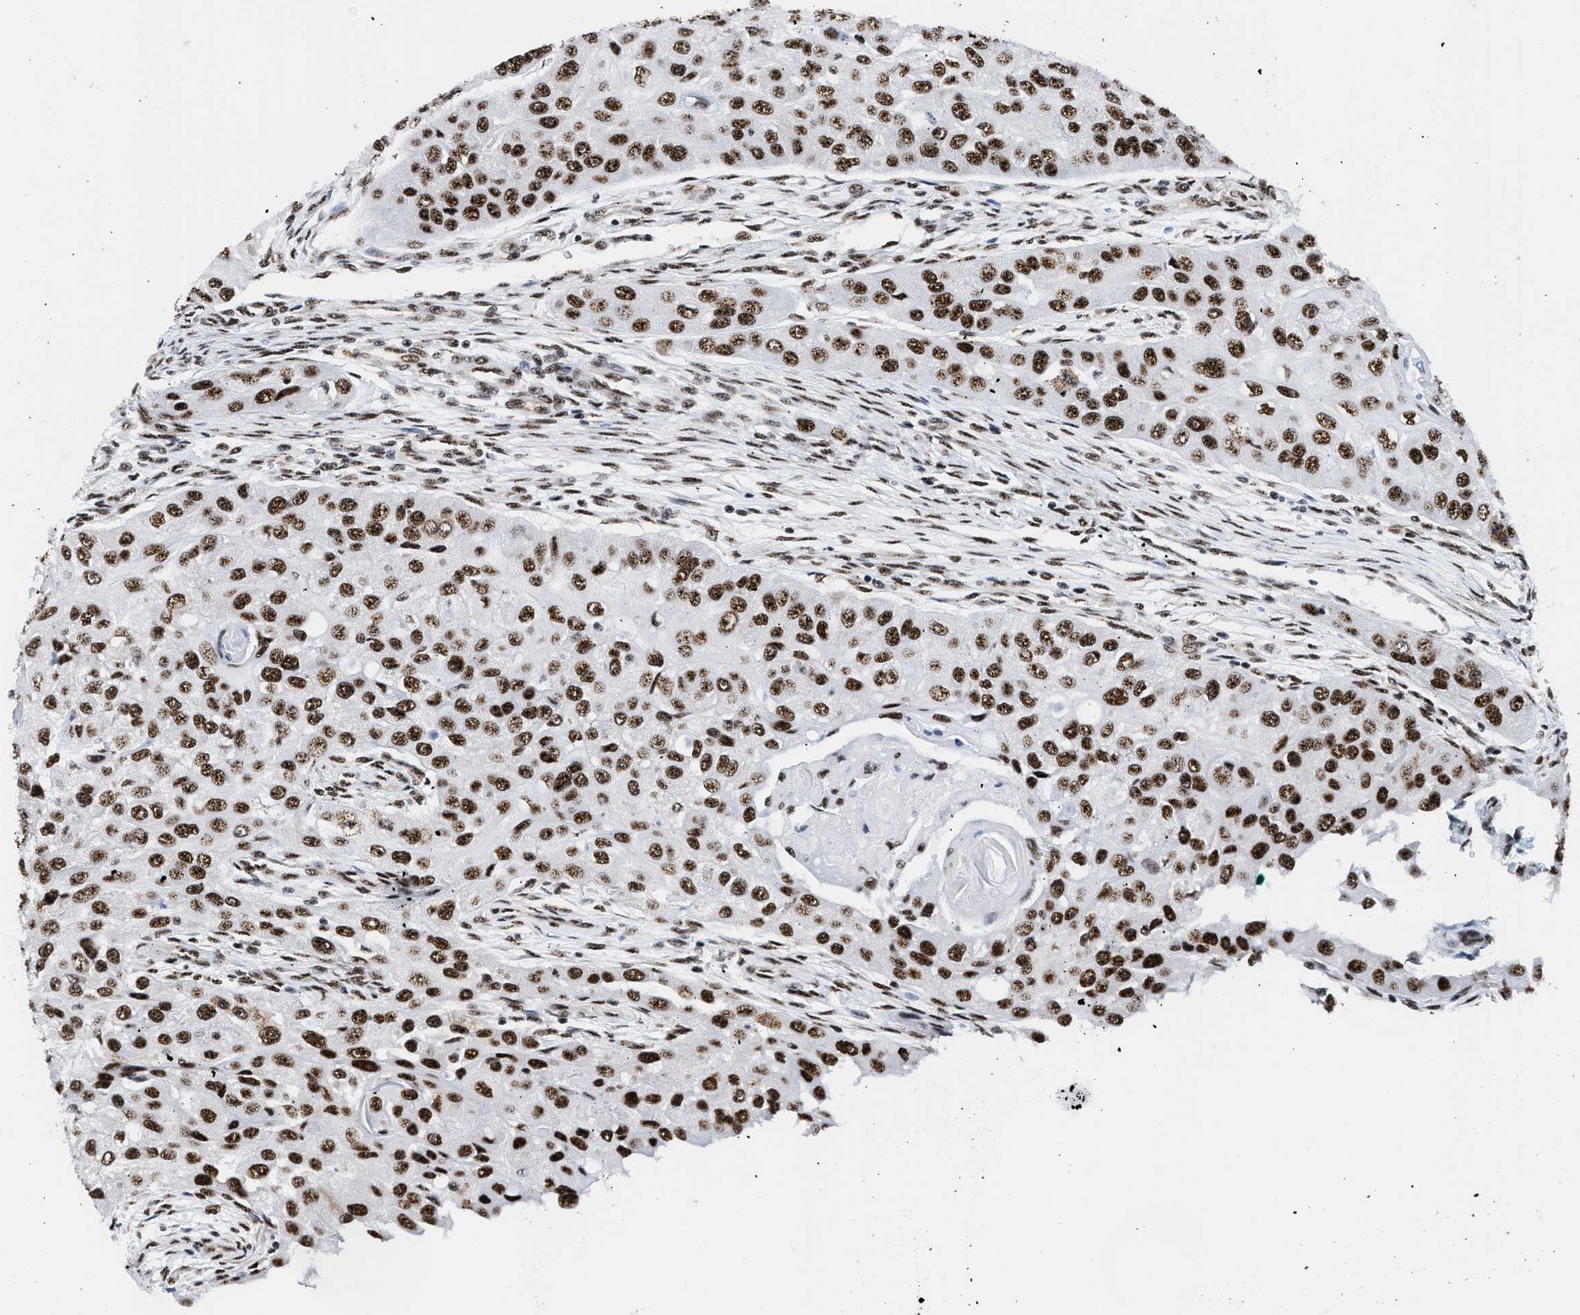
{"staining": {"intensity": "strong", "quantity": ">75%", "location": "nuclear"}, "tissue": "head and neck cancer", "cell_type": "Tumor cells", "image_type": "cancer", "snomed": [{"axis": "morphology", "description": "Normal tissue, NOS"}, {"axis": "morphology", "description": "Squamous cell carcinoma, NOS"}, {"axis": "topography", "description": "Skeletal muscle"}, {"axis": "topography", "description": "Head-Neck"}], "caption": "Head and neck cancer stained with DAB immunohistochemistry reveals high levels of strong nuclear staining in about >75% of tumor cells.", "gene": "RBM8A", "patient": {"sex": "male", "age": 51}}